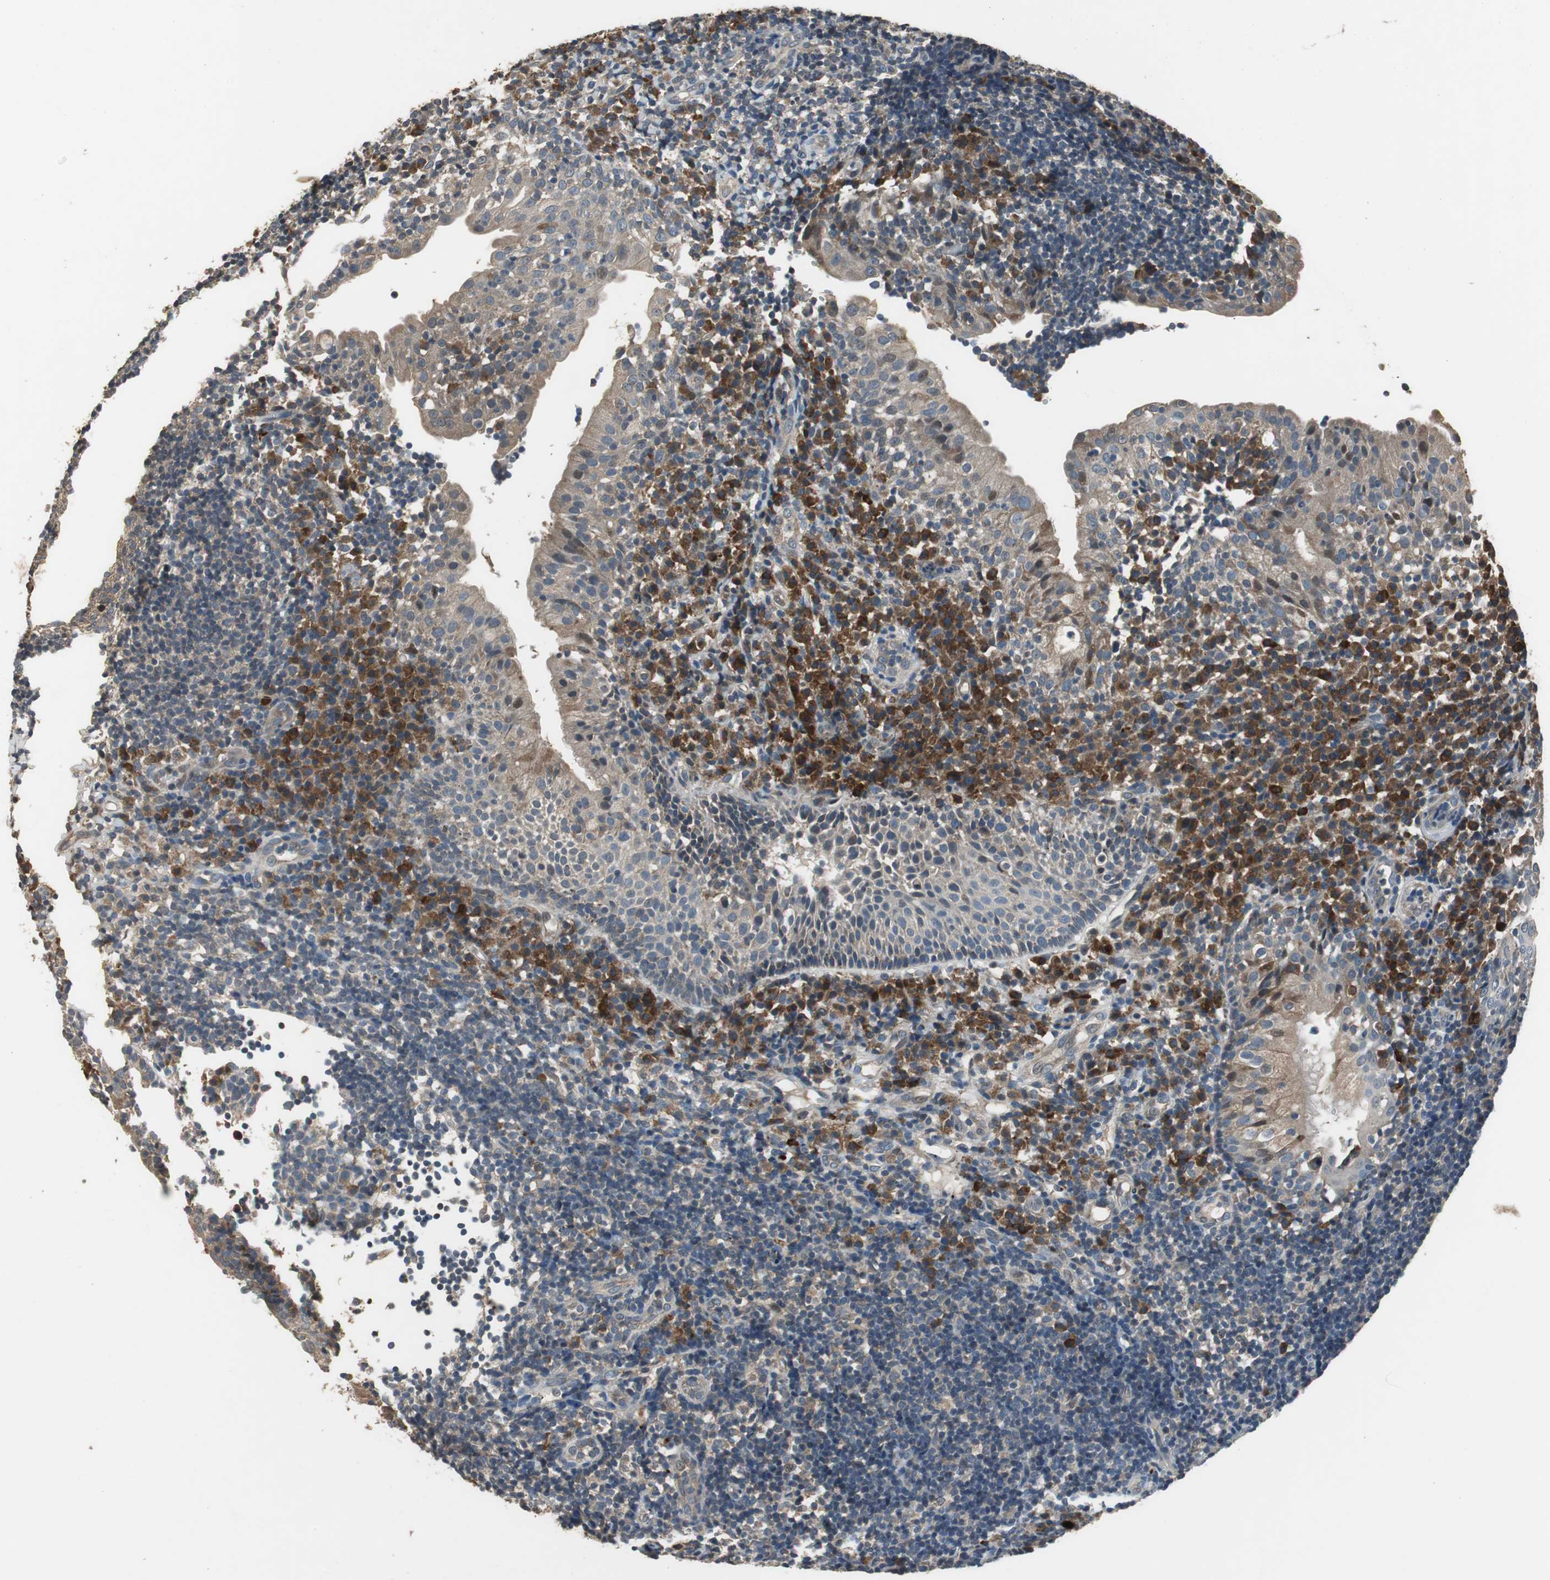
{"staining": {"intensity": "weak", "quantity": "<25%", "location": "cytoplasmic/membranous"}, "tissue": "tonsil", "cell_type": "Germinal center cells", "image_type": "normal", "snomed": [{"axis": "morphology", "description": "Normal tissue, NOS"}, {"axis": "topography", "description": "Tonsil"}], "caption": "The histopathology image exhibits no staining of germinal center cells in unremarkable tonsil.", "gene": "PI4KB", "patient": {"sex": "female", "age": 40}}